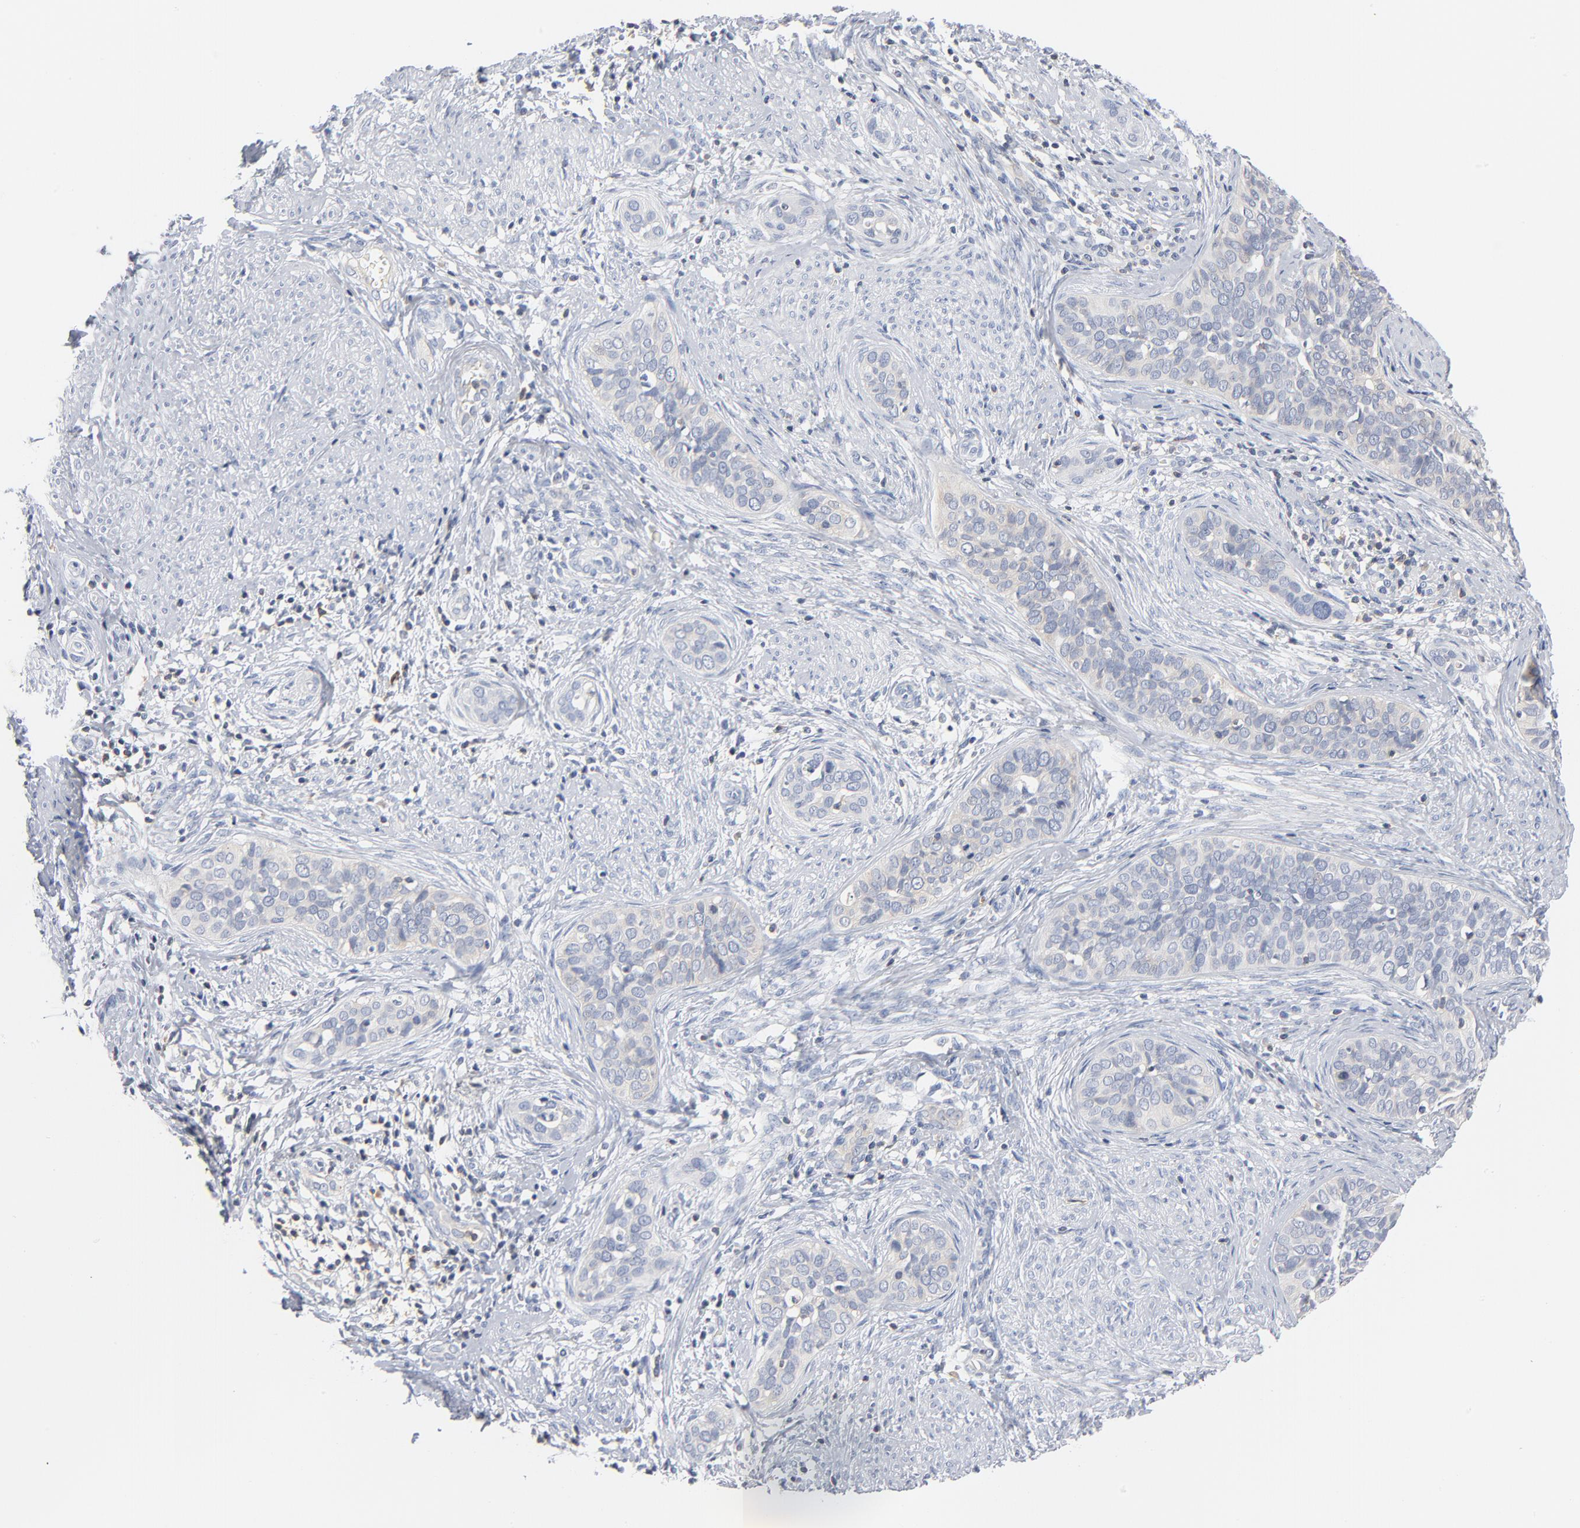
{"staining": {"intensity": "weak", "quantity": "<25%", "location": "cytoplasmic/membranous"}, "tissue": "cervical cancer", "cell_type": "Tumor cells", "image_type": "cancer", "snomed": [{"axis": "morphology", "description": "Squamous cell carcinoma, NOS"}, {"axis": "topography", "description": "Cervix"}], "caption": "Immunohistochemical staining of cervical cancer displays no significant staining in tumor cells.", "gene": "PTK2B", "patient": {"sex": "female", "age": 31}}